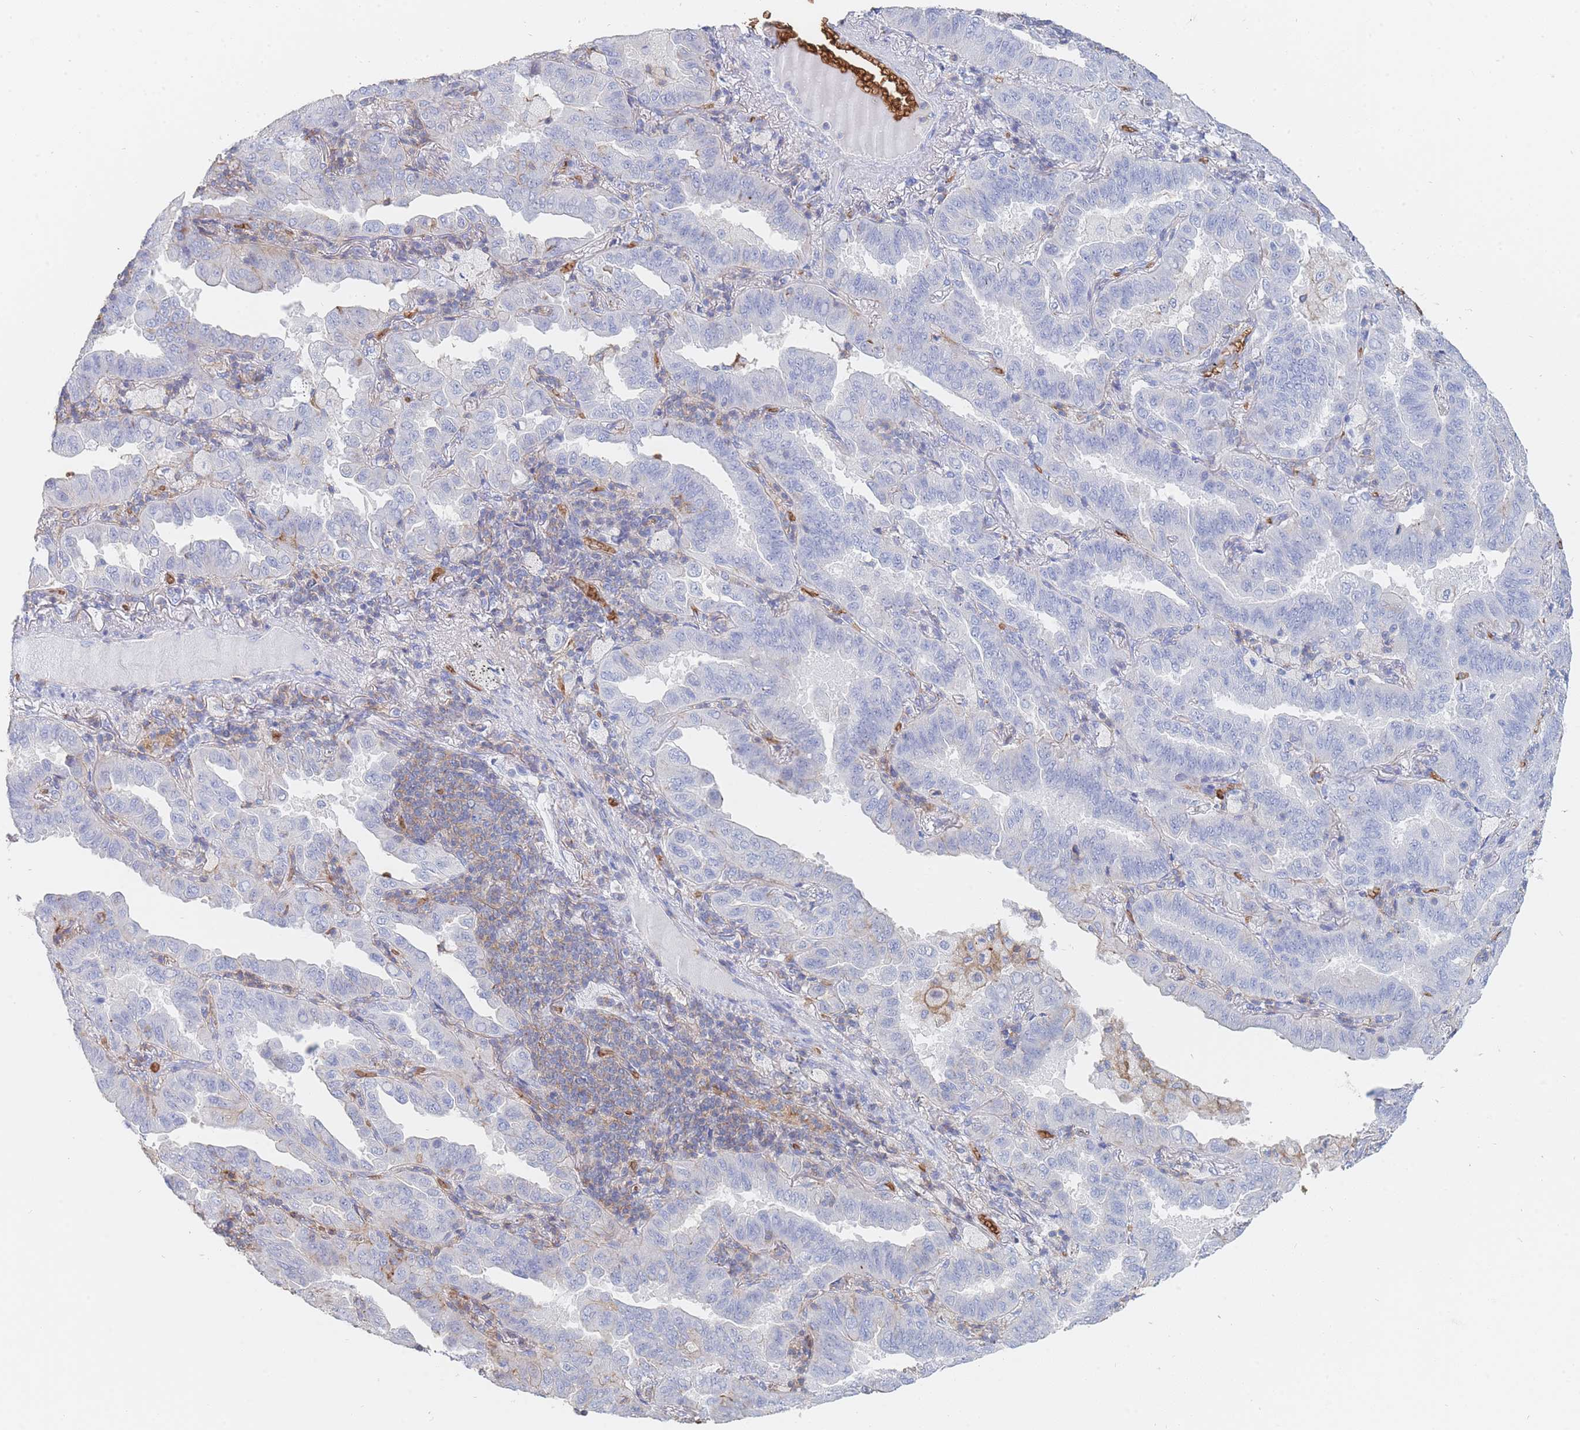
{"staining": {"intensity": "moderate", "quantity": "<25%", "location": "cytoplasmic/membranous"}, "tissue": "lung cancer", "cell_type": "Tumor cells", "image_type": "cancer", "snomed": [{"axis": "morphology", "description": "Adenocarcinoma, NOS"}, {"axis": "topography", "description": "Lung"}], "caption": "Lung cancer was stained to show a protein in brown. There is low levels of moderate cytoplasmic/membranous positivity in approximately <25% of tumor cells.", "gene": "SLC2A1", "patient": {"sex": "male", "age": 64}}